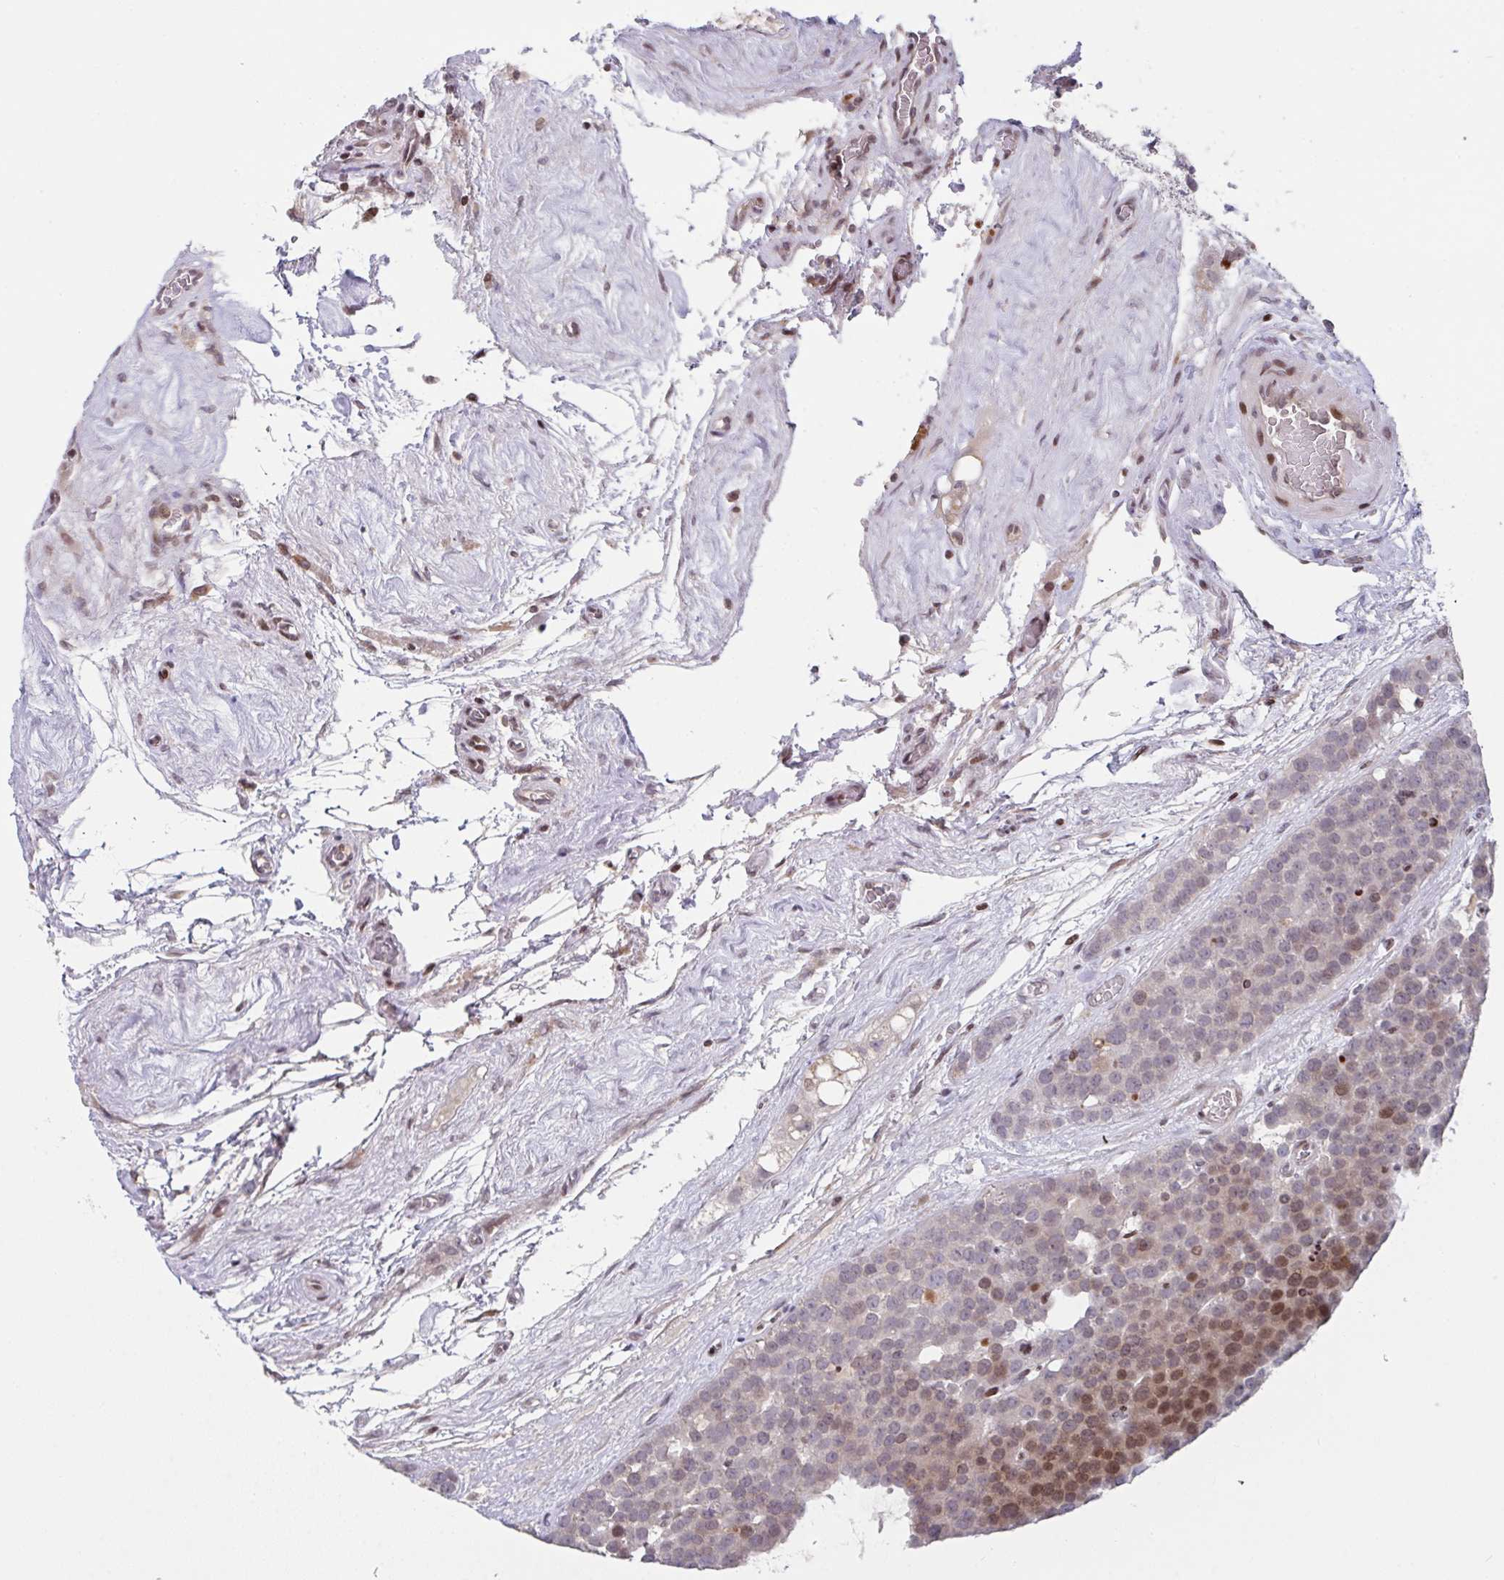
{"staining": {"intensity": "moderate", "quantity": "25%-75%", "location": "nuclear"}, "tissue": "testis cancer", "cell_type": "Tumor cells", "image_type": "cancer", "snomed": [{"axis": "morphology", "description": "Seminoma, NOS"}, {"axis": "topography", "description": "Testis"}], "caption": "Immunohistochemistry image of human testis cancer stained for a protein (brown), which demonstrates medium levels of moderate nuclear staining in approximately 25%-75% of tumor cells.", "gene": "PCDHB8", "patient": {"sex": "male", "age": 71}}